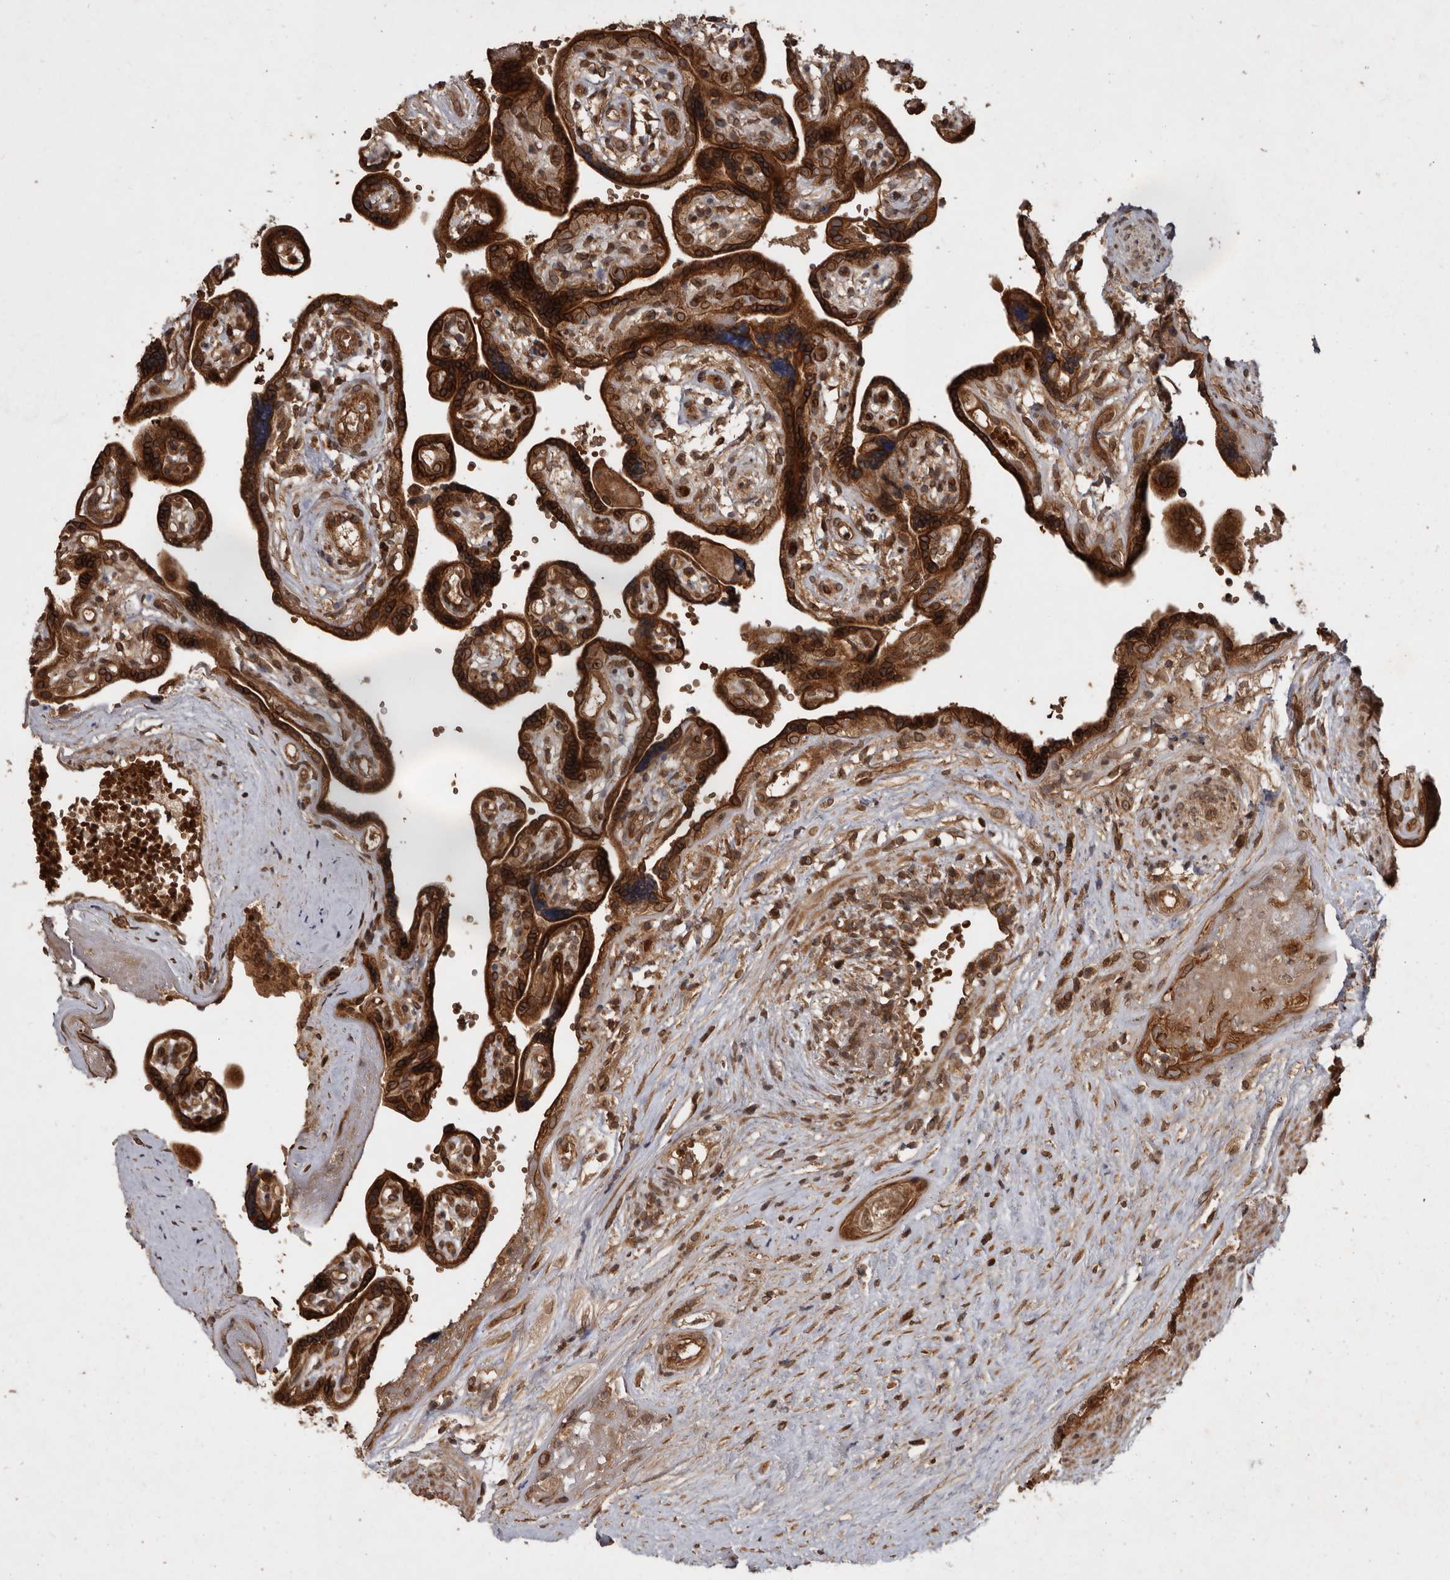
{"staining": {"intensity": "strong", "quantity": ">75%", "location": "cytoplasmic/membranous,nuclear"}, "tissue": "placenta", "cell_type": "Decidual cells", "image_type": "normal", "snomed": [{"axis": "morphology", "description": "Normal tissue, NOS"}, {"axis": "topography", "description": "Placenta"}], "caption": "About >75% of decidual cells in normal human placenta show strong cytoplasmic/membranous,nuclear protein positivity as visualized by brown immunohistochemical staining.", "gene": "STK36", "patient": {"sex": "female", "age": 30}}